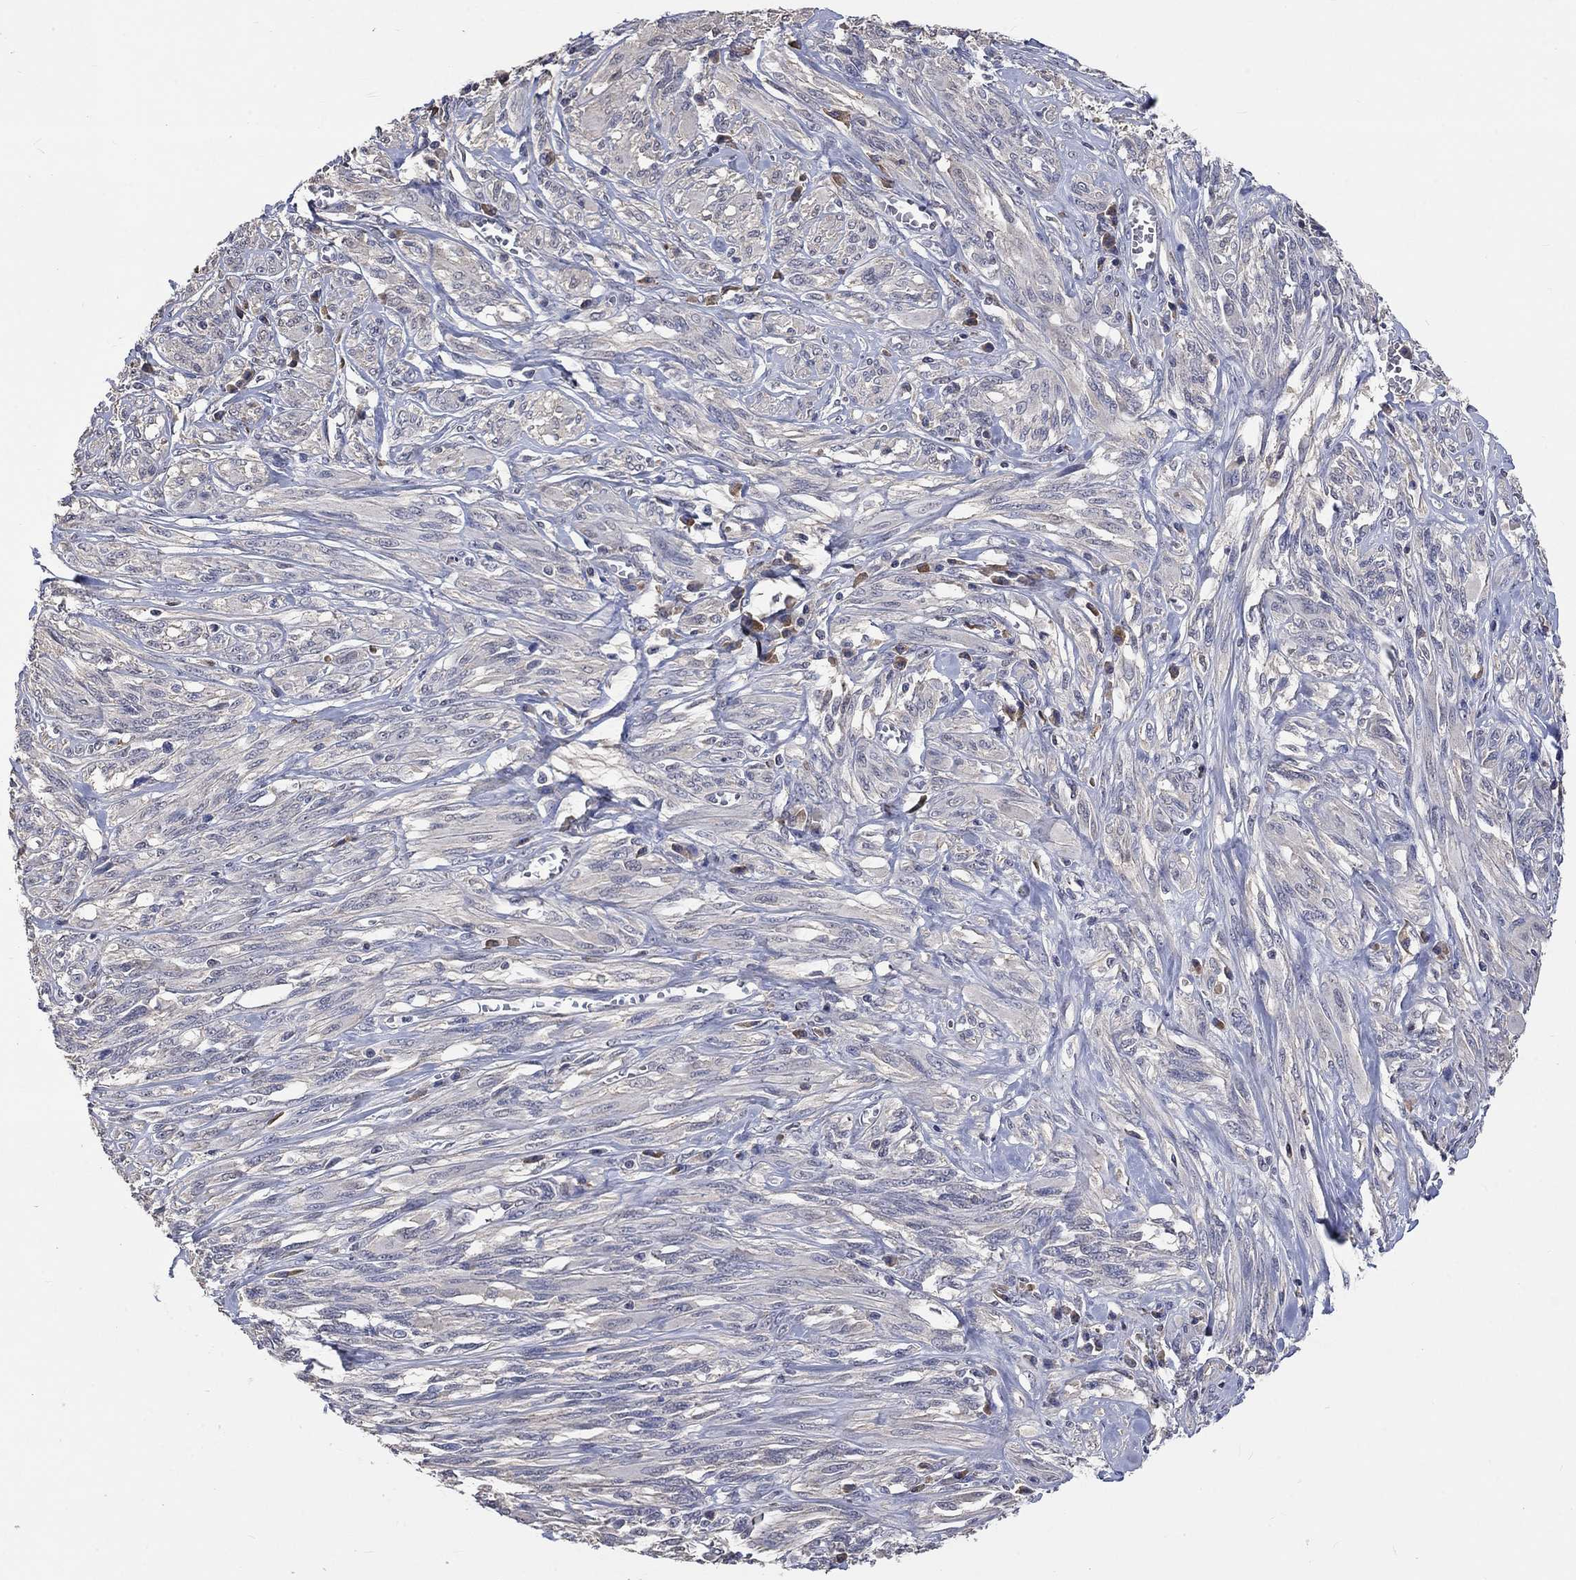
{"staining": {"intensity": "negative", "quantity": "none", "location": "none"}, "tissue": "melanoma", "cell_type": "Tumor cells", "image_type": "cancer", "snomed": [{"axis": "morphology", "description": "Malignant melanoma, NOS"}, {"axis": "topography", "description": "Skin"}], "caption": "Tumor cells show no significant expression in malignant melanoma. (Brightfield microscopy of DAB (3,3'-diaminobenzidine) IHC at high magnification).", "gene": "ZBTB18", "patient": {"sex": "female", "age": 91}}